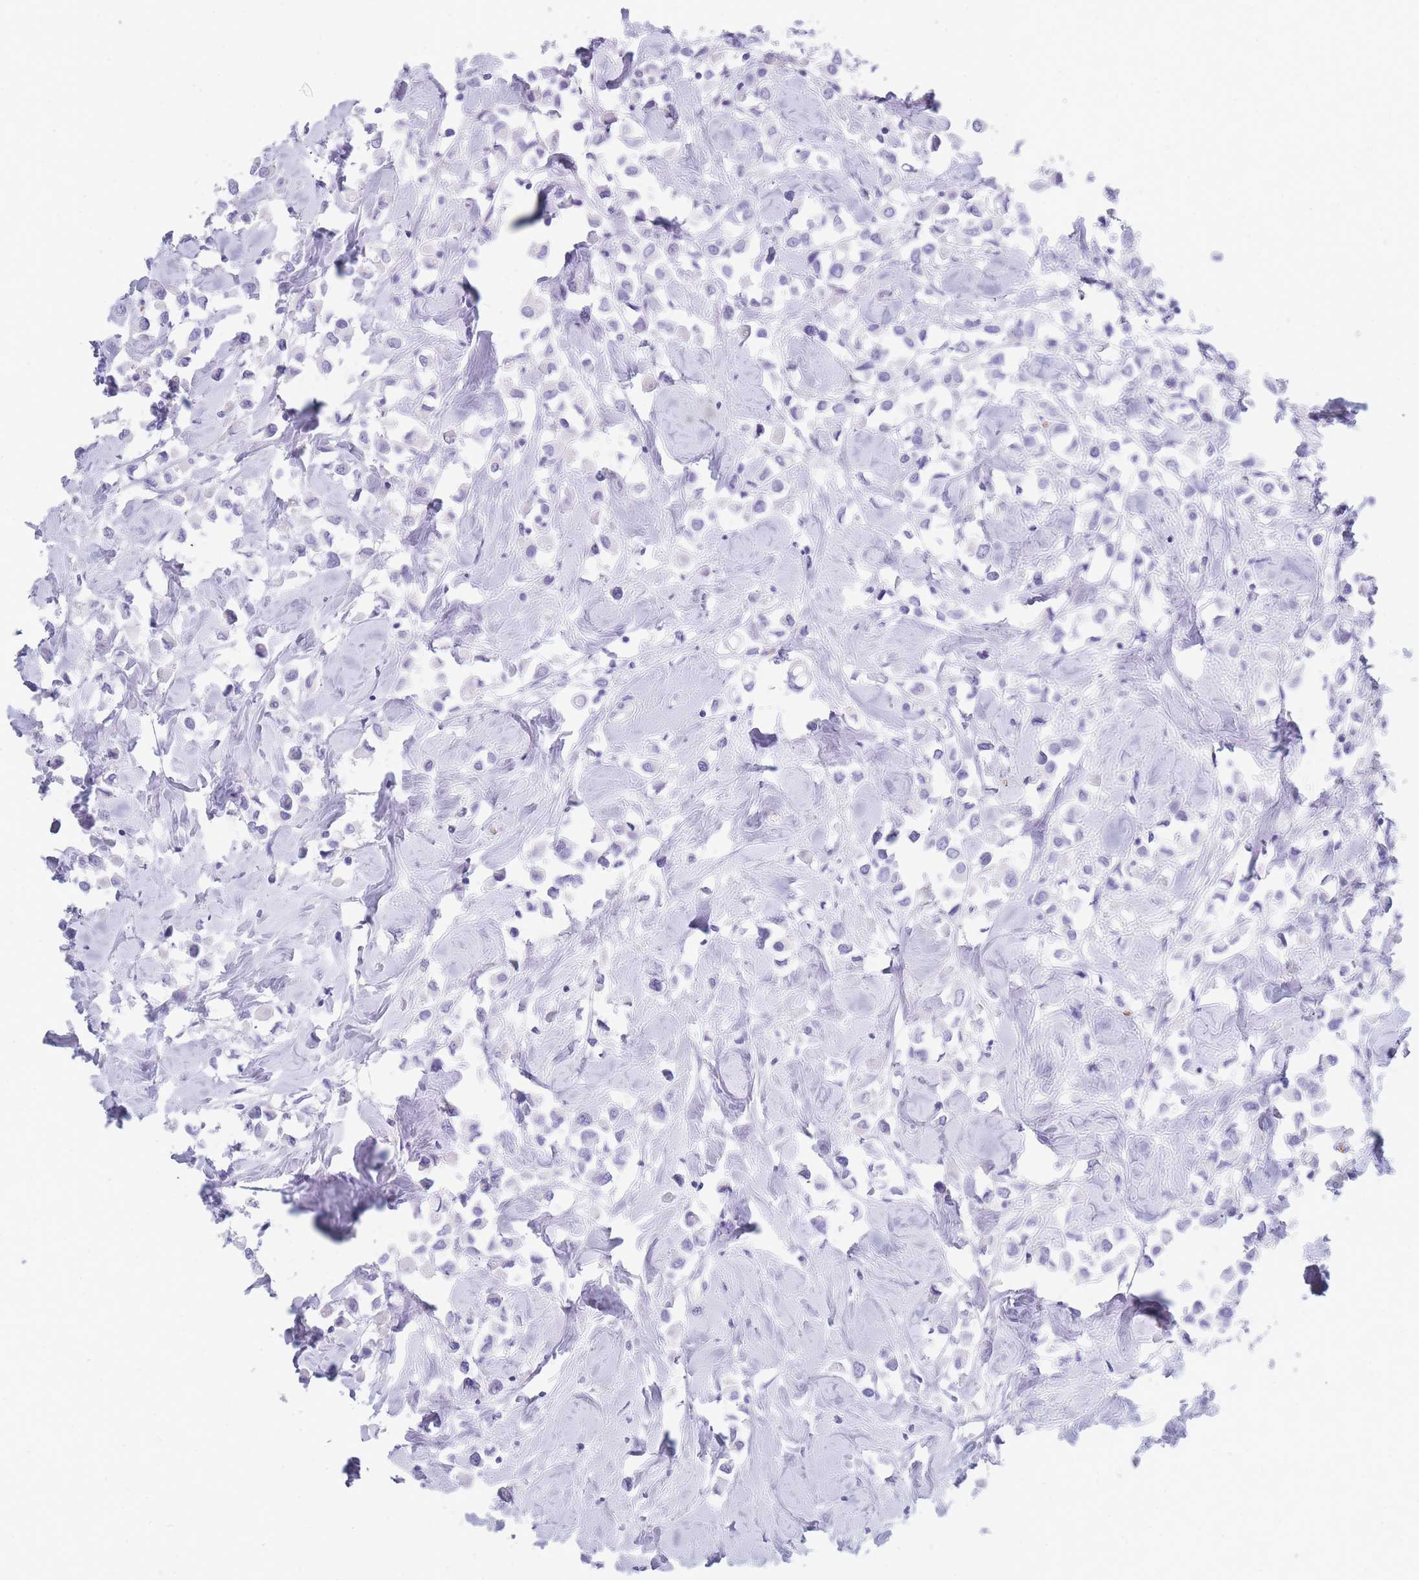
{"staining": {"intensity": "negative", "quantity": "none", "location": "none"}, "tissue": "breast cancer", "cell_type": "Tumor cells", "image_type": "cancer", "snomed": [{"axis": "morphology", "description": "Duct carcinoma"}, {"axis": "topography", "description": "Breast"}], "caption": "Photomicrograph shows no significant protein positivity in tumor cells of breast infiltrating ductal carcinoma.", "gene": "OR5D16", "patient": {"sex": "female", "age": 61}}